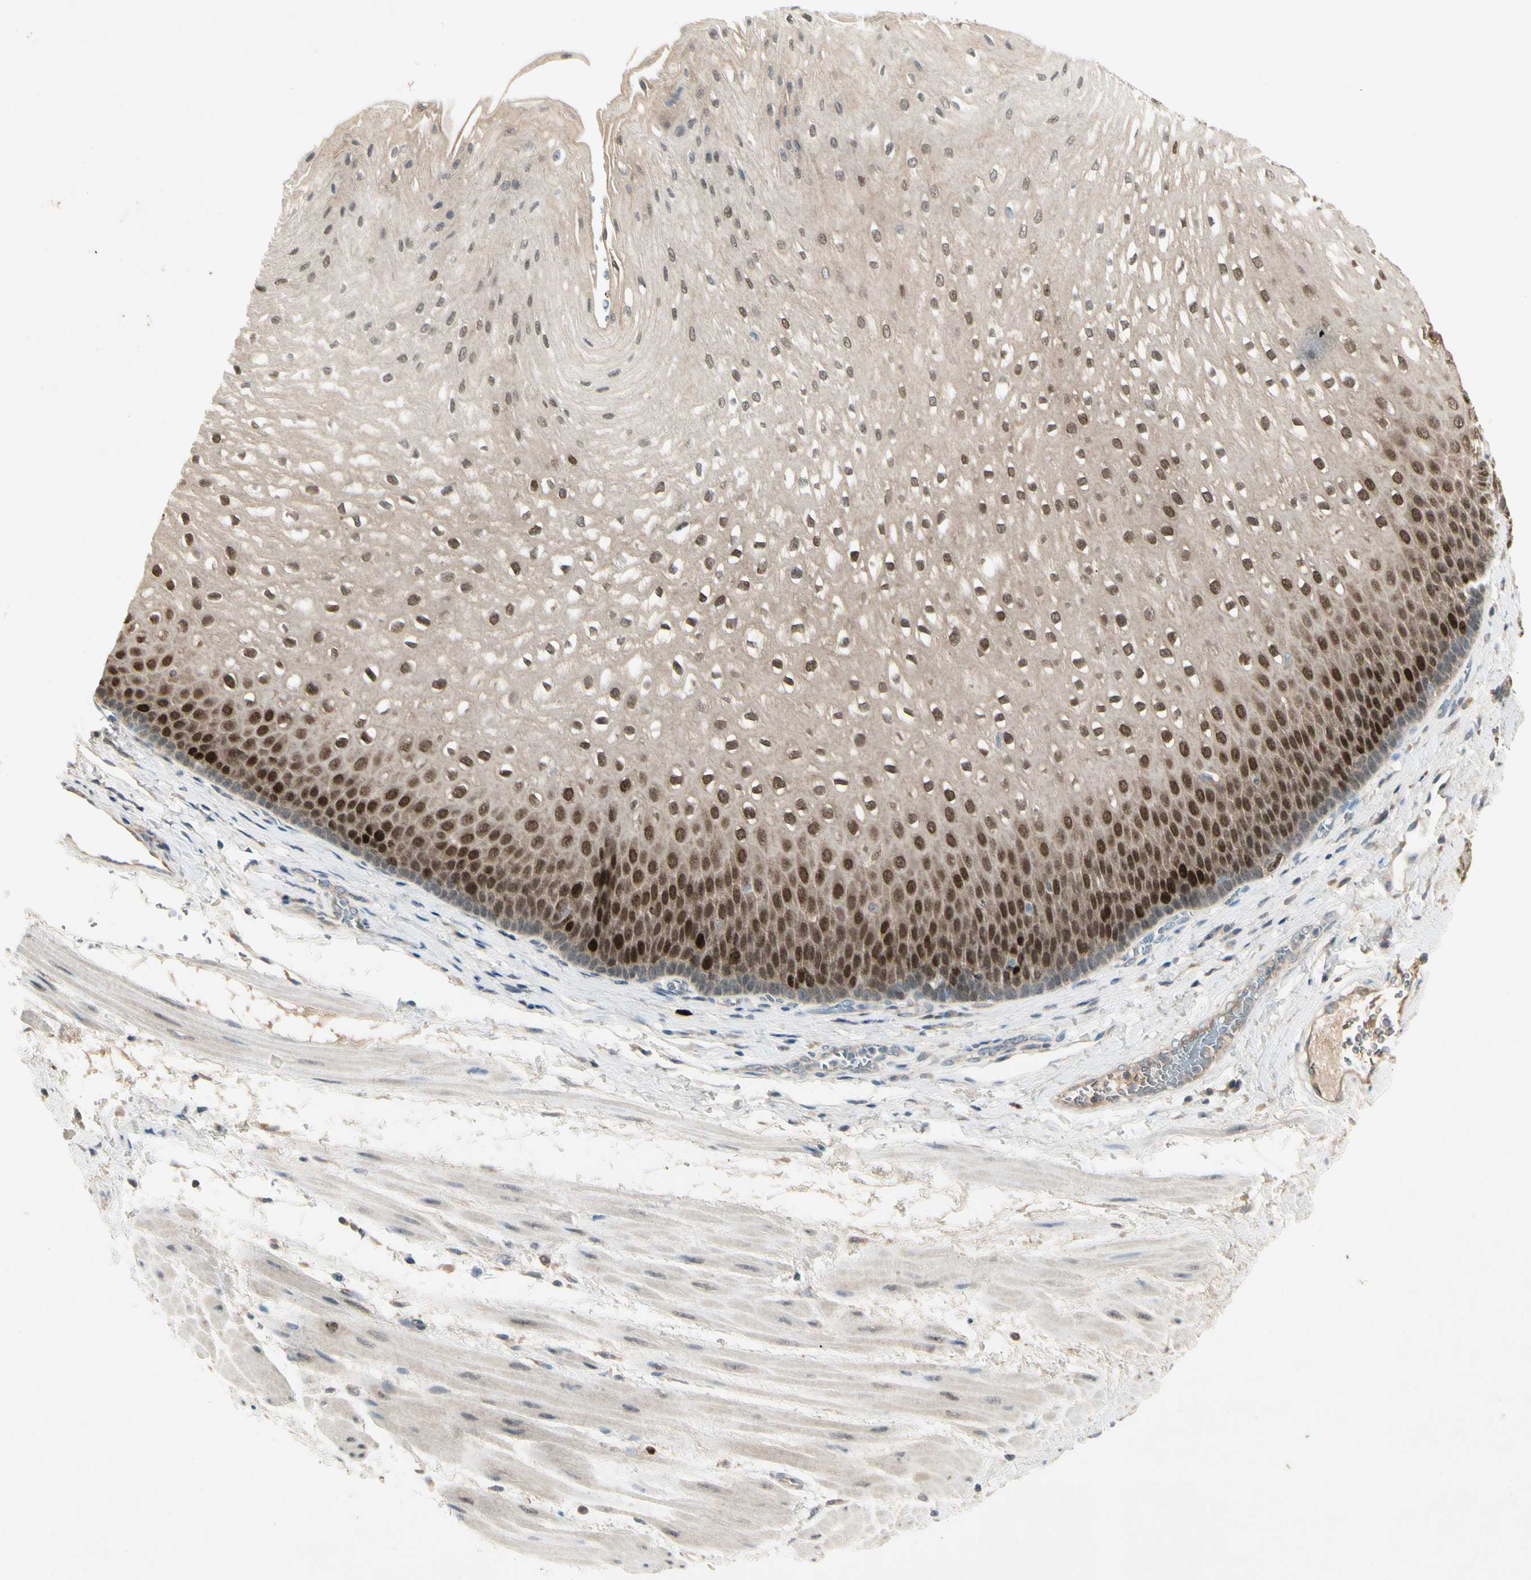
{"staining": {"intensity": "strong", "quantity": ">75%", "location": "nuclear"}, "tissue": "esophagus", "cell_type": "Squamous epithelial cells", "image_type": "normal", "snomed": [{"axis": "morphology", "description": "Normal tissue, NOS"}, {"axis": "topography", "description": "Esophagus"}], "caption": "An immunohistochemistry (IHC) histopathology image of benign tissue is shown. Protein staining in brown shows strong nuclear positivity in esophagus within squamous epithelial cells.", "gene": "PITX1", "patient": {"sex": "male", "age": 48}}